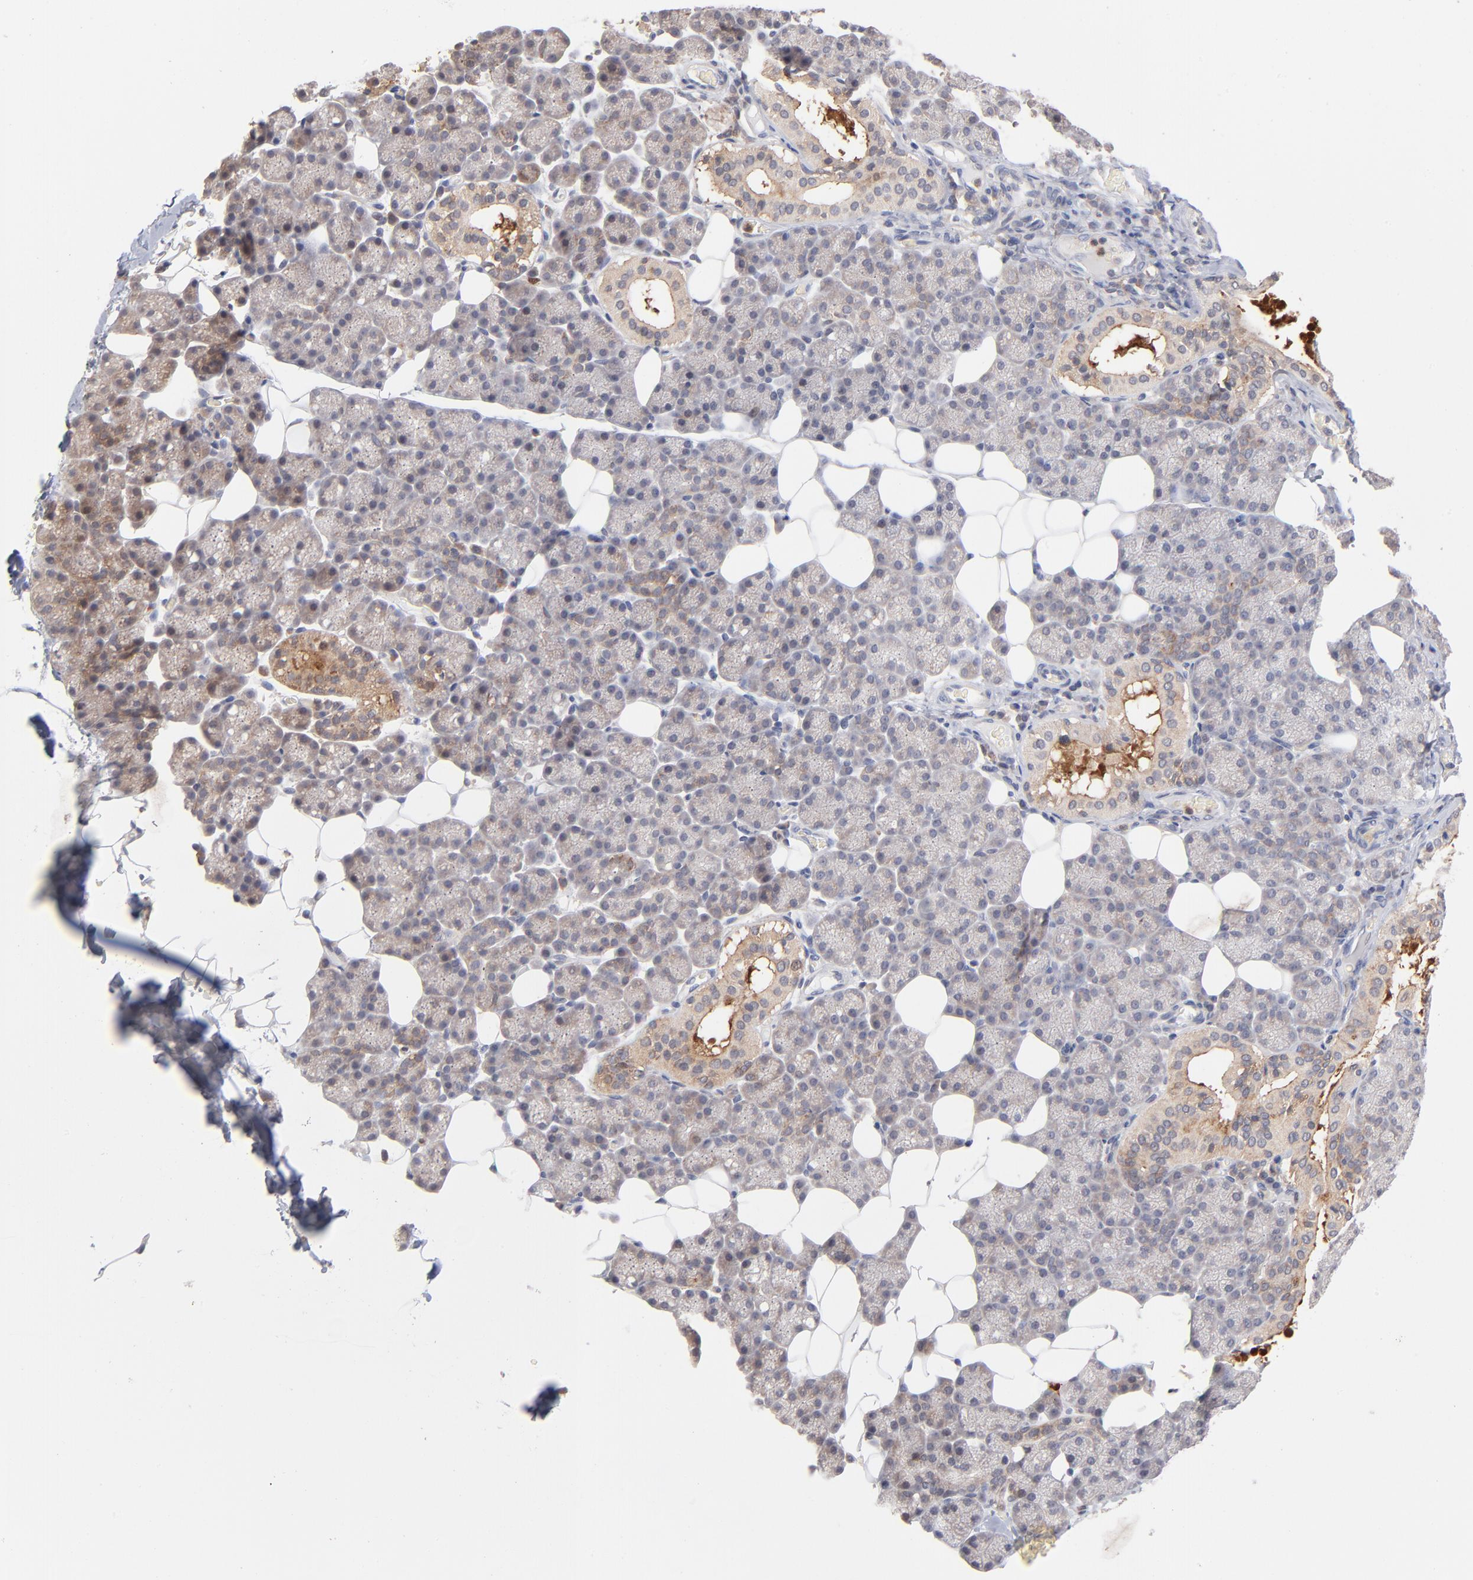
{"staining": {"intensity": "weak", "quantity": "25%-75%", "location": "cytoplasmic/membranous"}, "tissue": "salivary gland", "cell_type": "Glandular cells", "image_type": "normal", "snomed": [{"axis": "morphology", "description": "Normal tissue, NOS"}, {"axis": "topography", "description": "Lymph node"}, {"axis": "topography", "description": "Salivary gland"}], "caption": "This image reveals immunohistochemistry (IHC) staining of benign salivary gland, with low weak cytoplasmic/membranous staining in approximately 25%-75% of glandular cells.", "gene": "IVNS1ABP", "patient": {"sex": "male", "age": 8}}